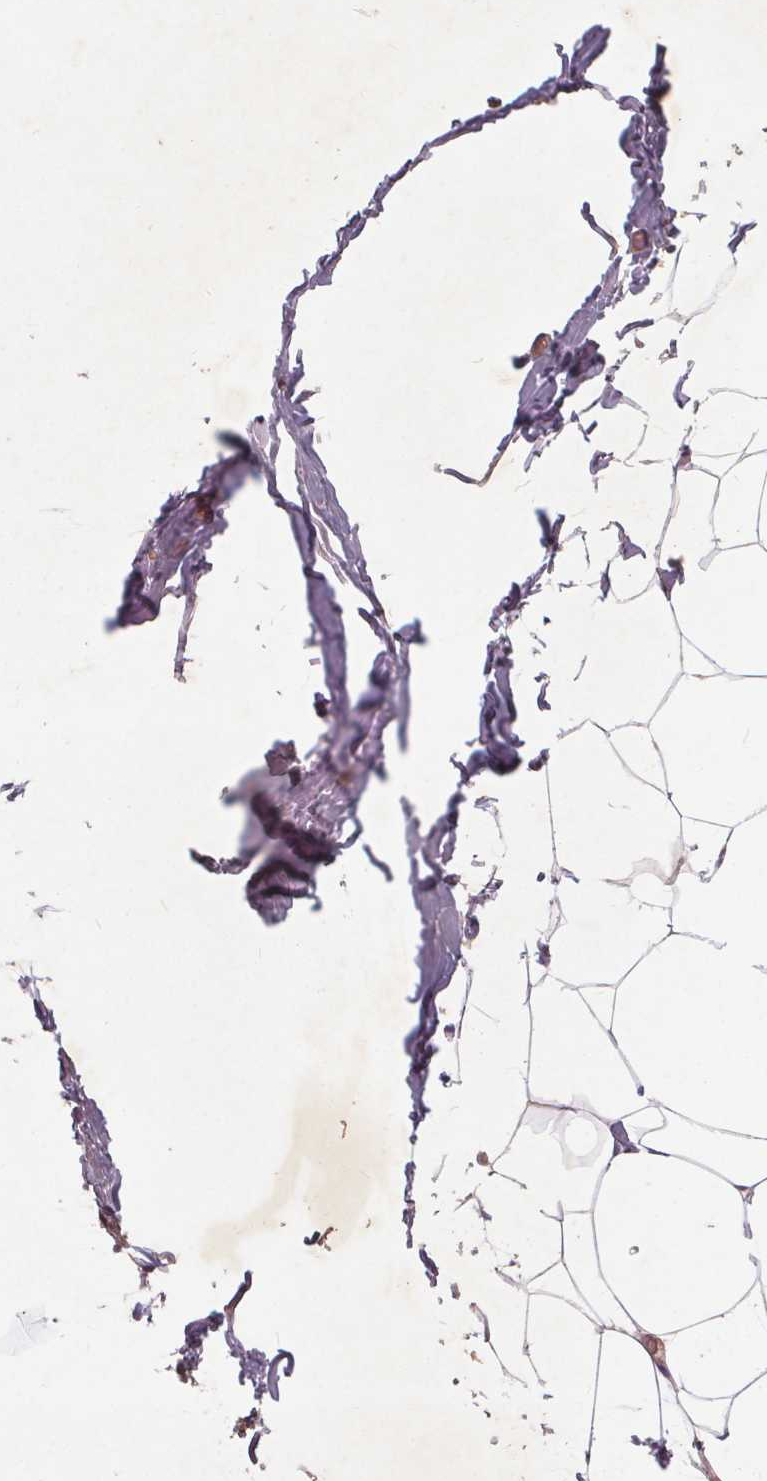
{"staining": {"intensity": "negative", "quantity": "none", "location": "none"}, "tissue": "breast", "cell_type": "Adipocytes", "image_type": "normal", "snomed": [{"axis": "morphology", "description": "Normal tissue, NOS"}, {"axis": "topography", "description": "Breast"}], "caption": "High power microscopy histopathology image of an immunohistochemistry (IHC) histopathology image of benign breast, revealing no significant expression in adipocytes. The staining is performed using DAB brown chromogen with nuclei counter-stained in using hematoxylin.", "gene": "CSNK1G2", "patient": {"sex": "female", "age": 32}}